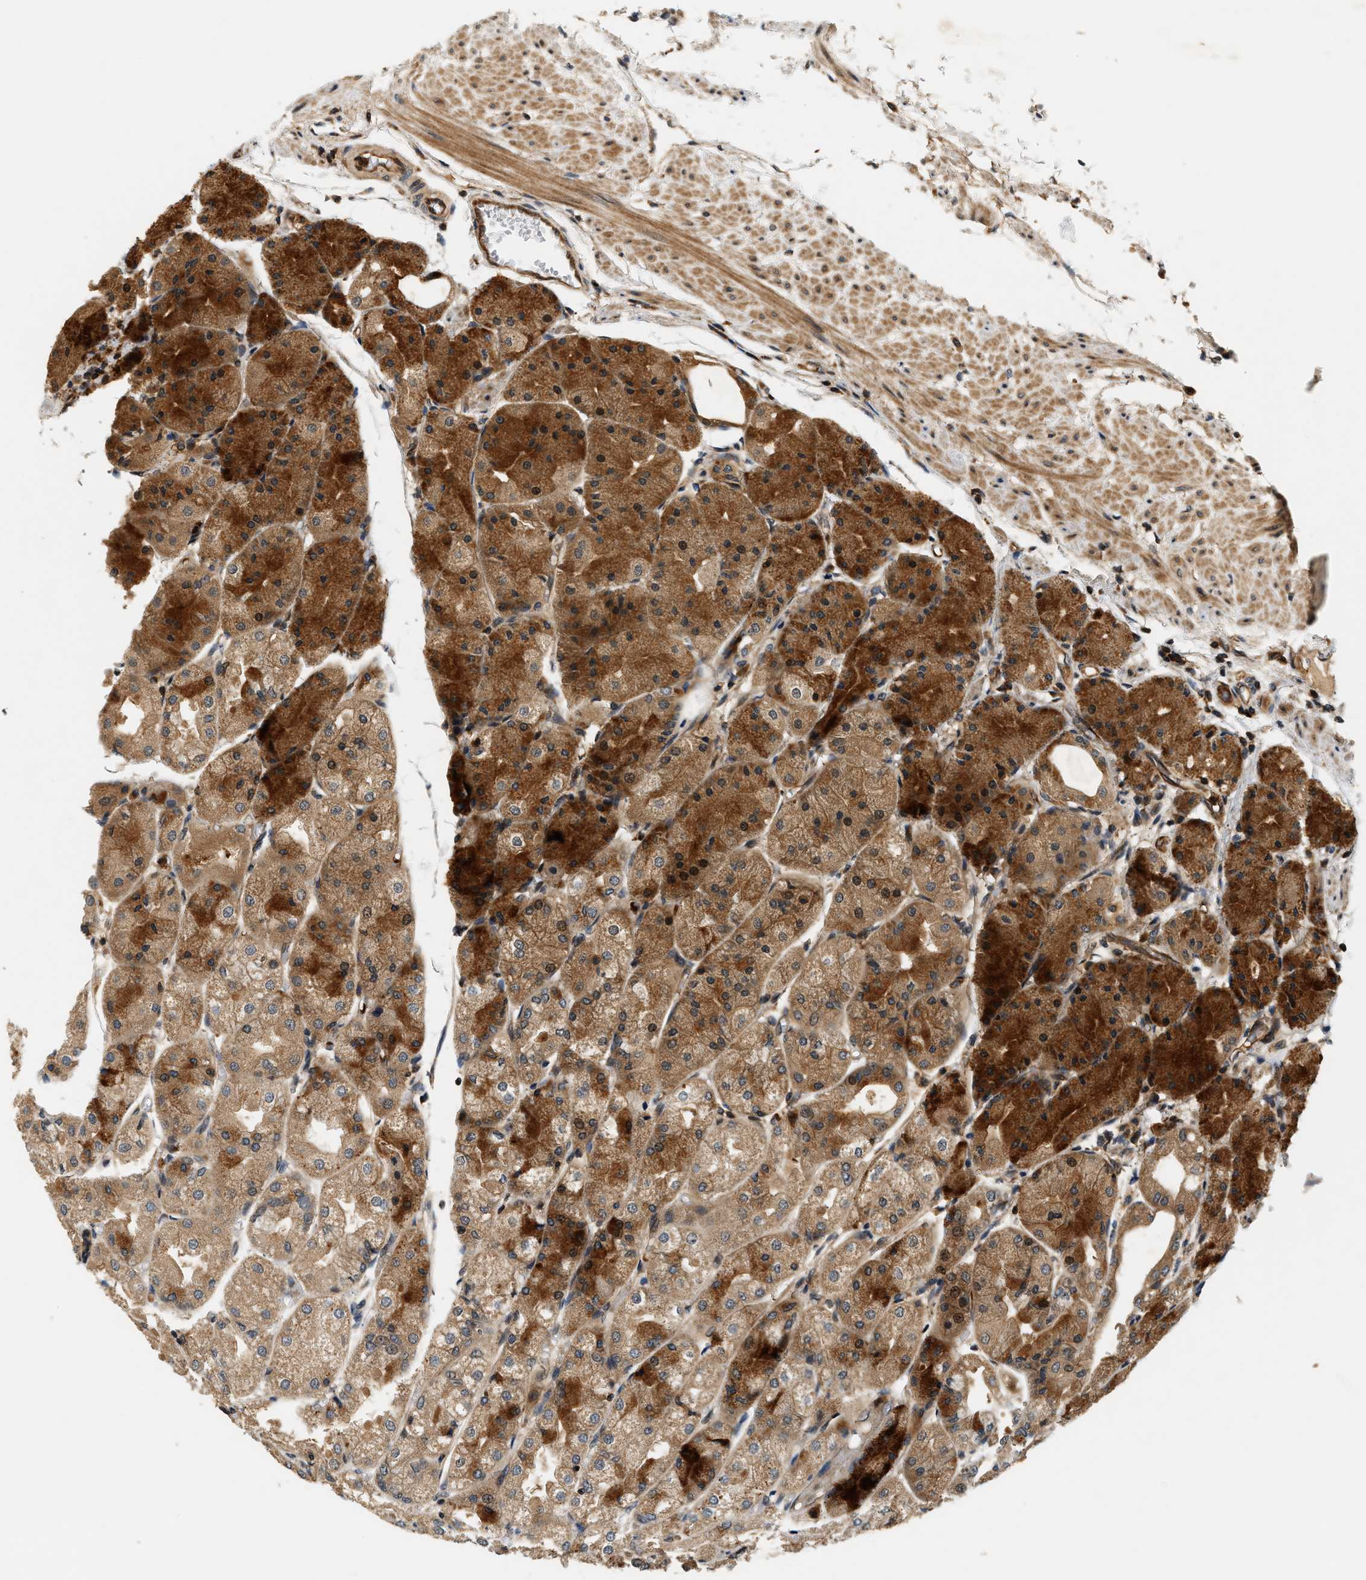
{"staining": {"intensity": "strong", "quantity": ">75%", "location": "cytoplasmic/membranous"}, "tissue": "stomach", "cell_type": "Glandular cells", "image_type": "normal", "snomed": [{"axis": "morphology", "description": "Normal tissue, NOS"}, {"axis": "topography", "description": "Stomach, upper"}], "caption": "Glandular cells exhibit high levels of strong cytoplasmic/membranous positivity in about >75% of cells in unremarkable stomach.", "gene": "SAMD9", "patient": {"sex": "male", "age": 72}}